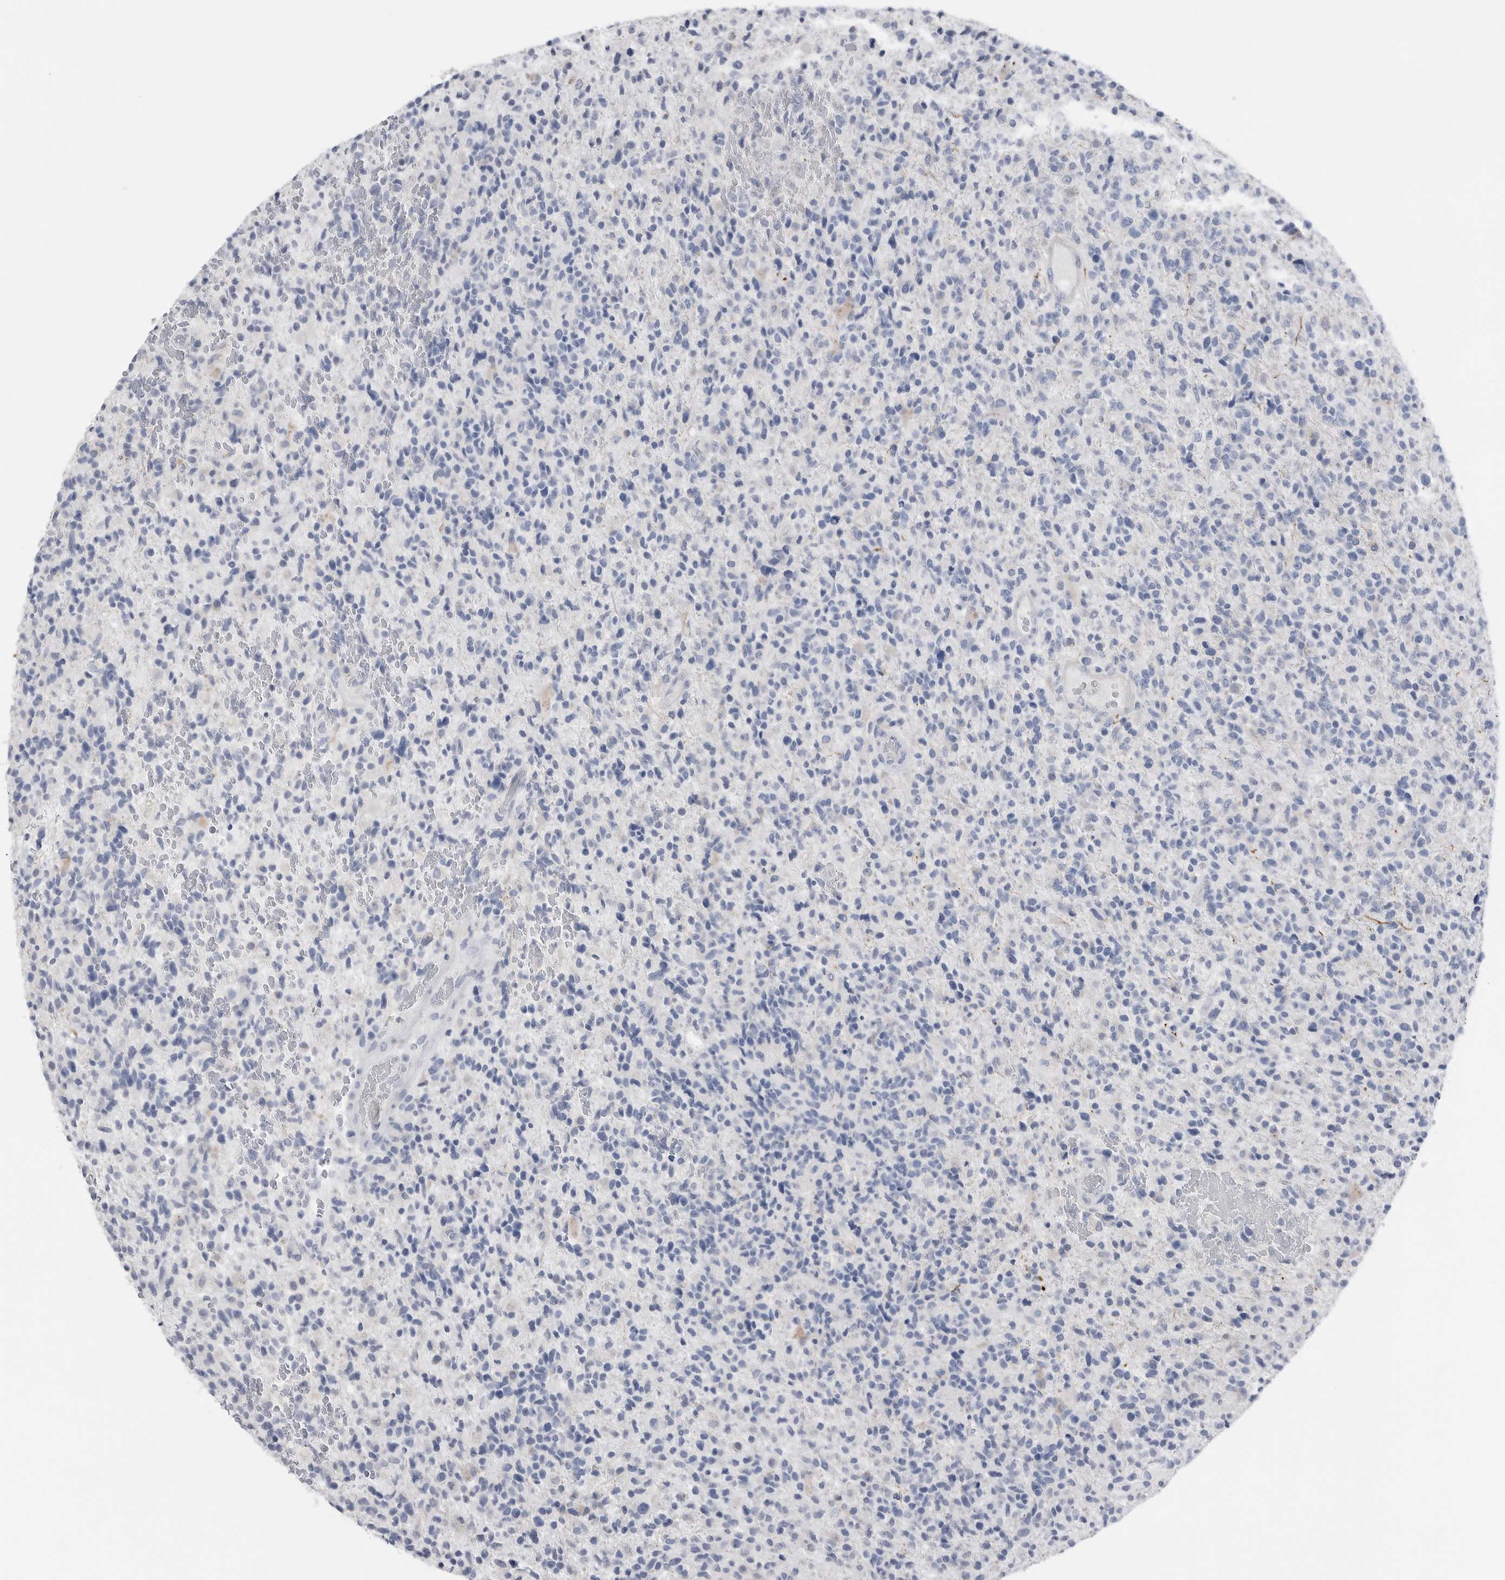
{"staining": {"intensity": "negative", "quantity": "none", "location": "none"}, "tissue": "glioma", "cell_type": "Tumor cells", "image_type": "cancer", "snomed": [{"axis": "morphology", "description": "Glioma, malignant, High grade"}, {"axis": "topography", "description": "Brain"}], "caption": "Immunohistochemical staining of human malignant glioma (high-grade) shows no significant expression in tumor cells.", "gene": "ABHD12", "patient": {"sex": "male", "age": 72}}